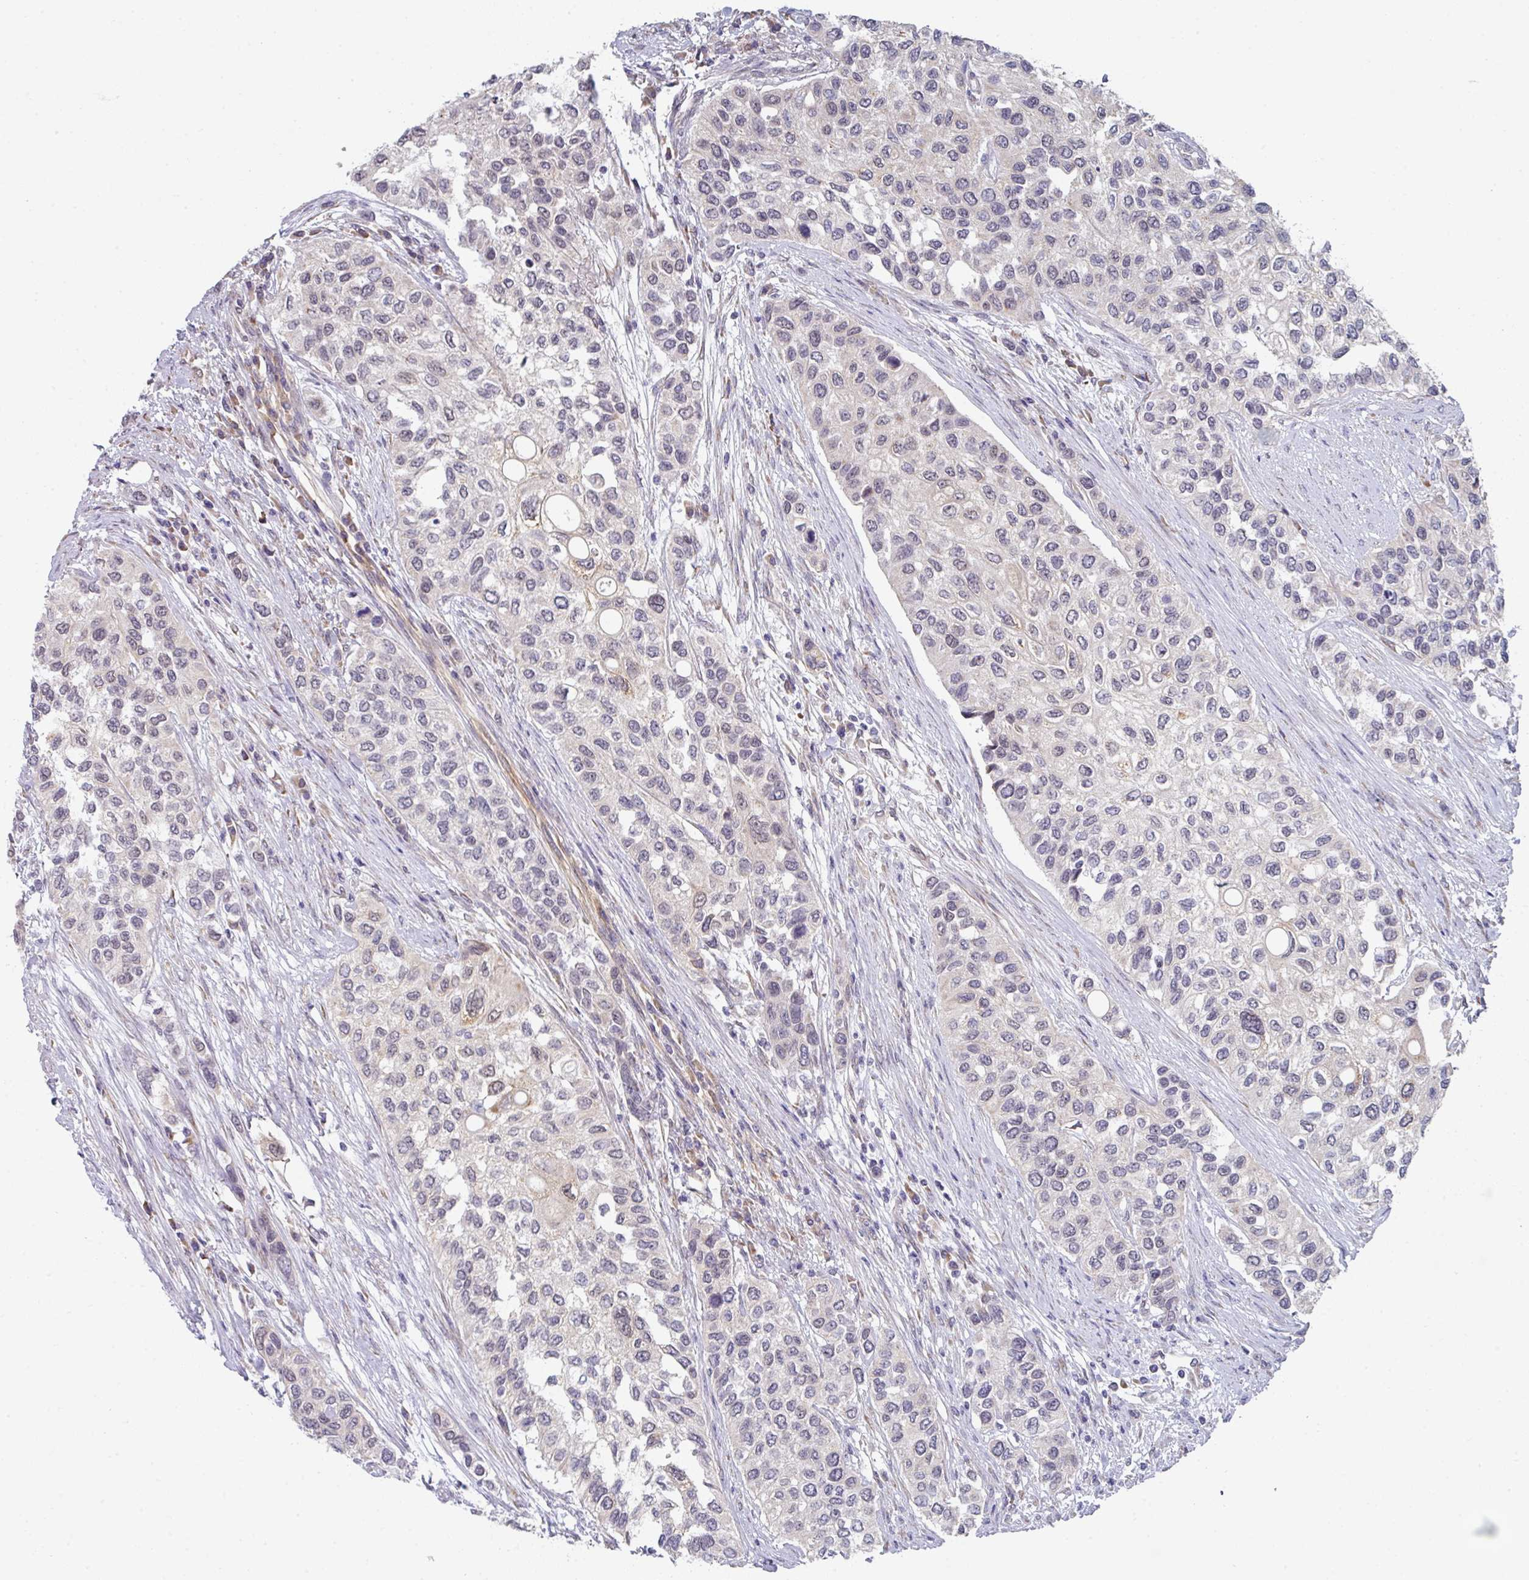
{"staining": {"intensity": "weak", "quantity": "25%-75%", "location": "cytoplasmic/membranous,nuclear"}, "tissue": "urothelial cancer", "cell_type": "Tumor cells", "image_type": "cancer", "snomed": [{"axis": "morphology", "description": "Normal tissue, NOS"}, {"axis": "morphology", "description": "Urothelial carcinoma, High grade"}, {"axis": "topography", "description": "Vascular tissue"}, {"axis": "topography", "description": "Urinary bladder"}], "caption": "High-power microscopy captured an immunohistochemistry (IHC) histopathology image of urothelial carcinoma (high-grade), revealing weak cytoplasmic/membranous and nuclear staining in approximately 25%-75% of tumor cells. Using DAB (brown) and hematoxylin (blue) stains, captured at high magnification using brightfield microscopy.", "gene": "TMED5", "patient": {"sex": "female", "age": 56}}